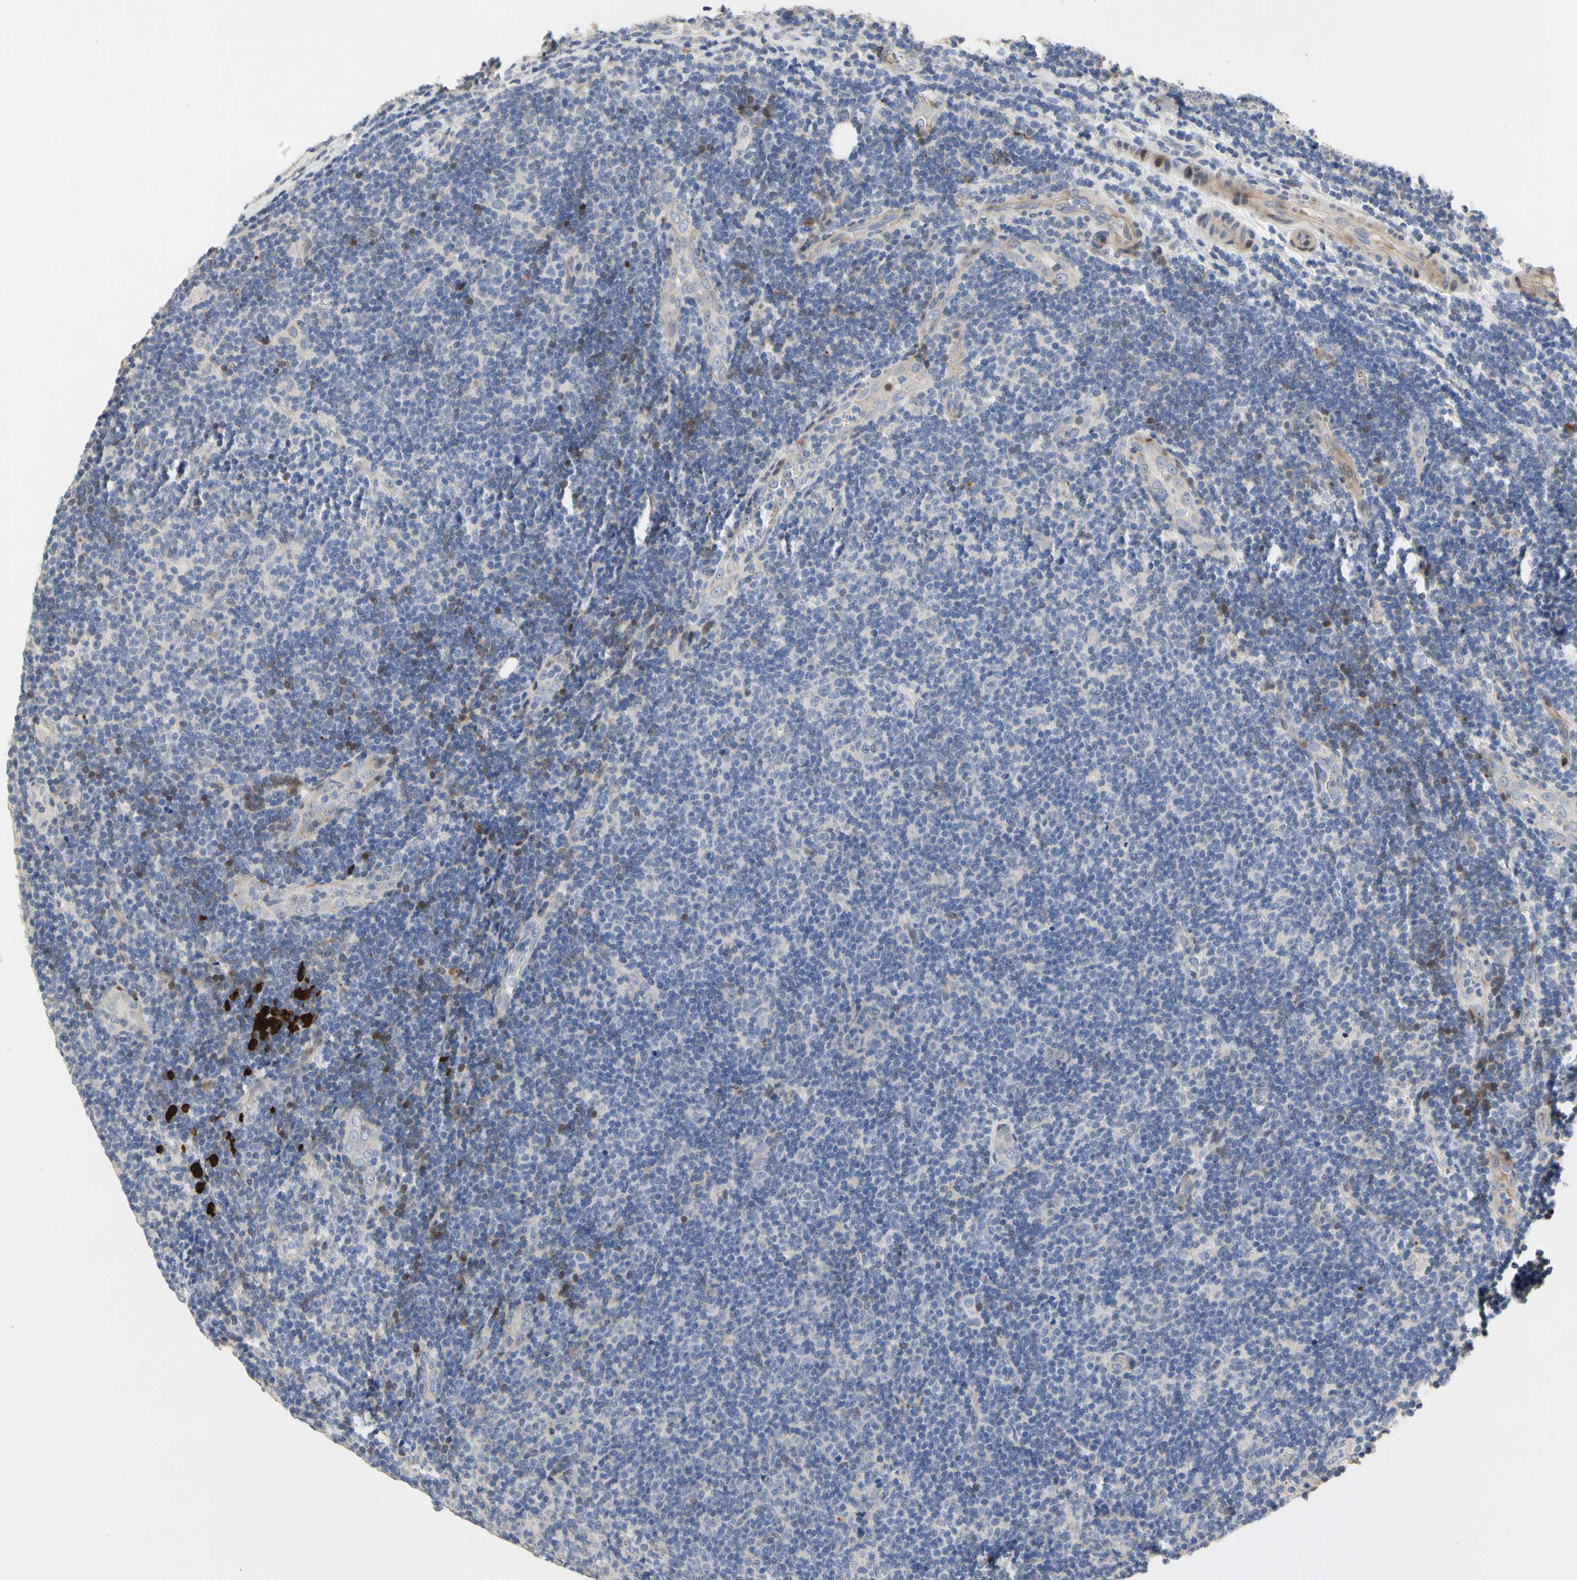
{"staining": {"intensity": "negative", "quantity": "none", "location": "none"}, "tissue": "lymphoma", "cell_type": "Tumor cells", "image_type": "cancer", "snomed": [{"axis": "morphology", "description": "Malignant lymphoma, non-Hodgkin's type, Low grade"}, {"axis": "topography", "description": "Lymph node"}], "caption": "This histopathology image is of low-grade malignant lymphoma, non-Hodgkin's type stained with IHC to label a protein in brown with the nuclei are counter-stained blue. There is no staining in tumor cells. The staining was performed using DAB to visualize the protein expression in brown, while the nuclei were stained in blue with hematoxylin (Magnification: 20x).", "gene": "HMGCR", "patient": {"sex": "male", "age": 83}}